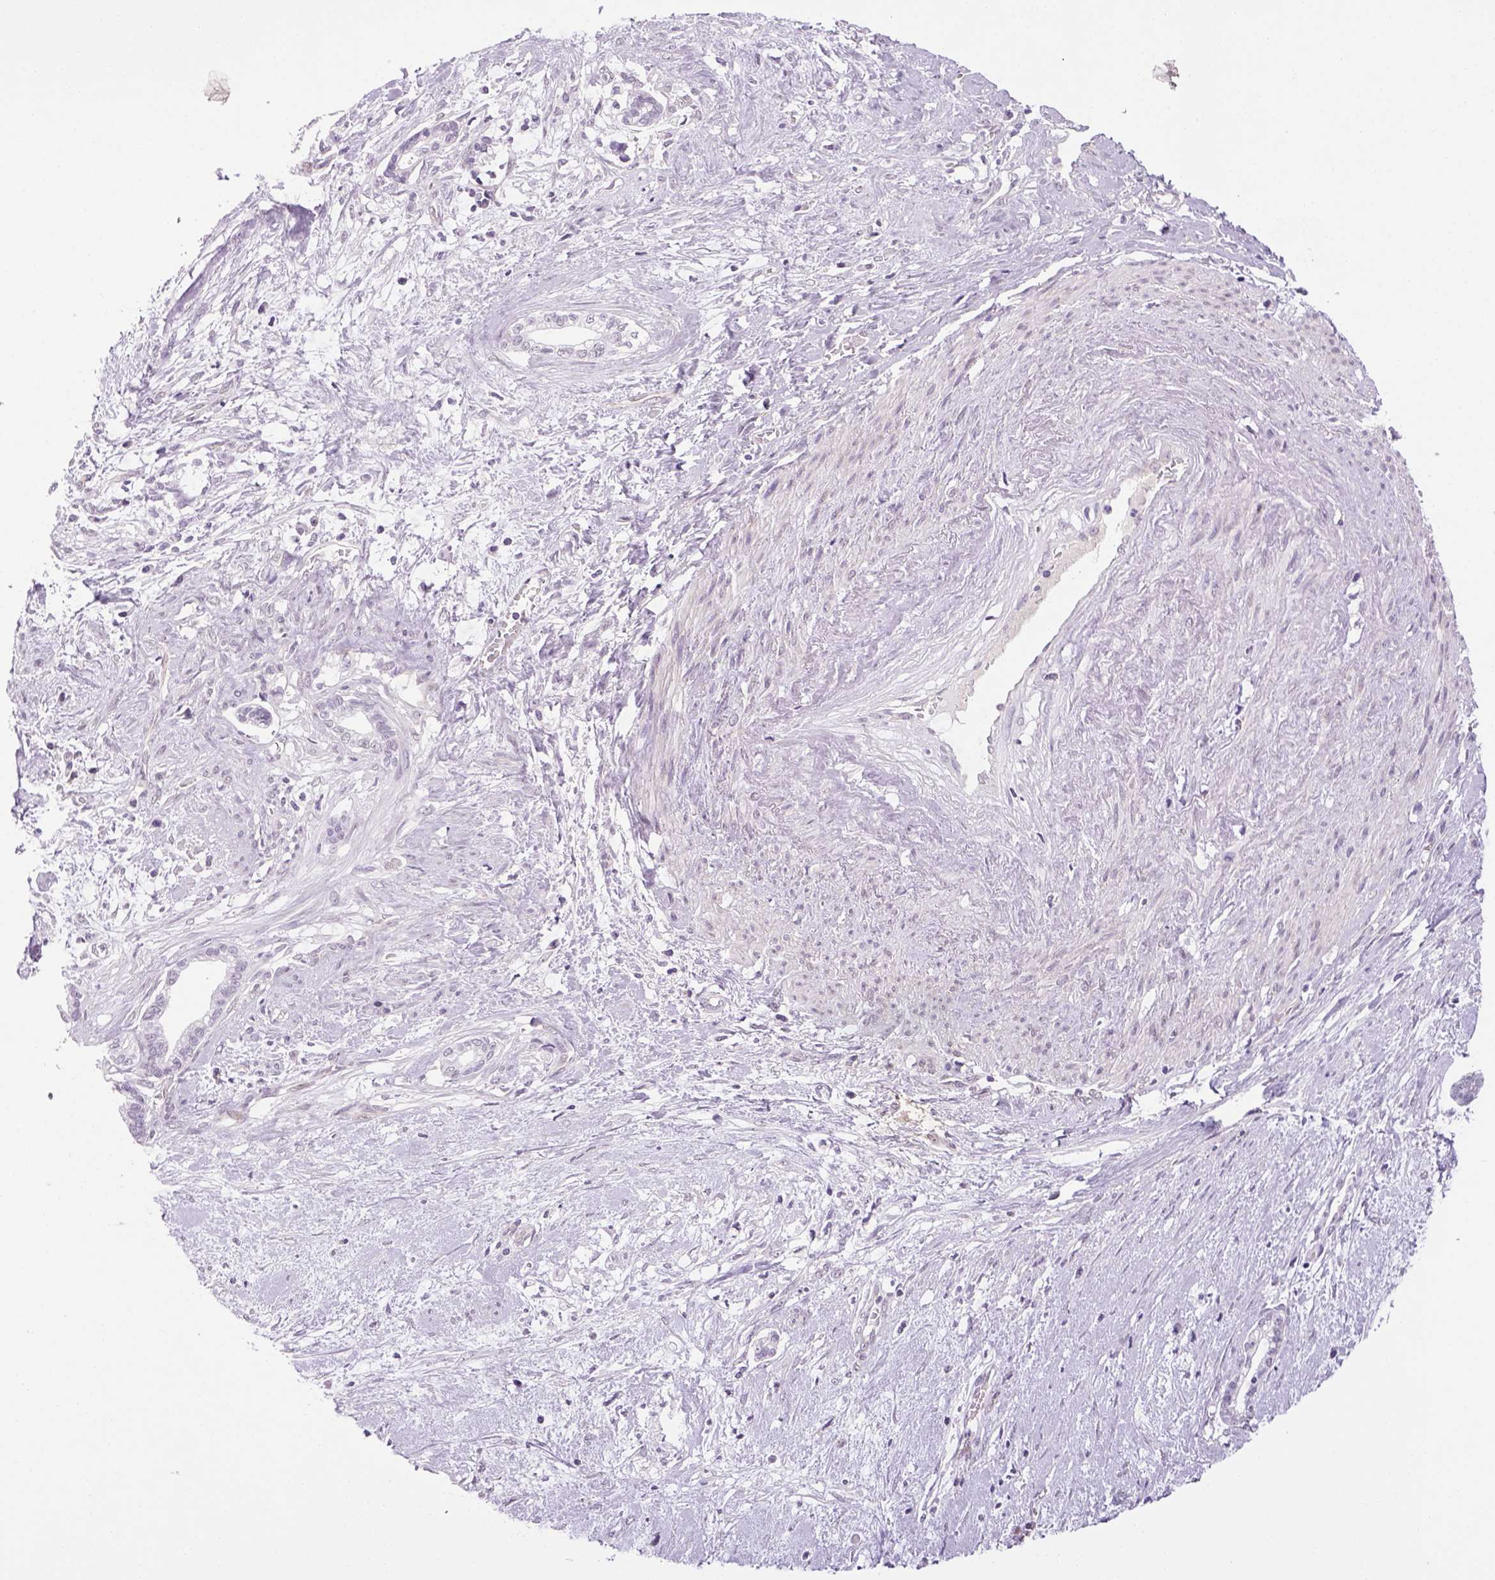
{"staining": {"intensity": "negative", "quantity": "none", "location": "none"}, "tissue": "cervical cancer", "cell_type": "Tumor cells", "image_type": "cancer", "snomed": [{"axis": "morphology", "description": "Adenocarcinoma, NOS"}, {"axis": "topography", "description": "Cervix"}], "caption": "This is an IHC photomicrograph of cervical cancer. There is no staining in tumor cells.", "gene": "PRRT1", "patient": {"sex": "female", "age": 62}}